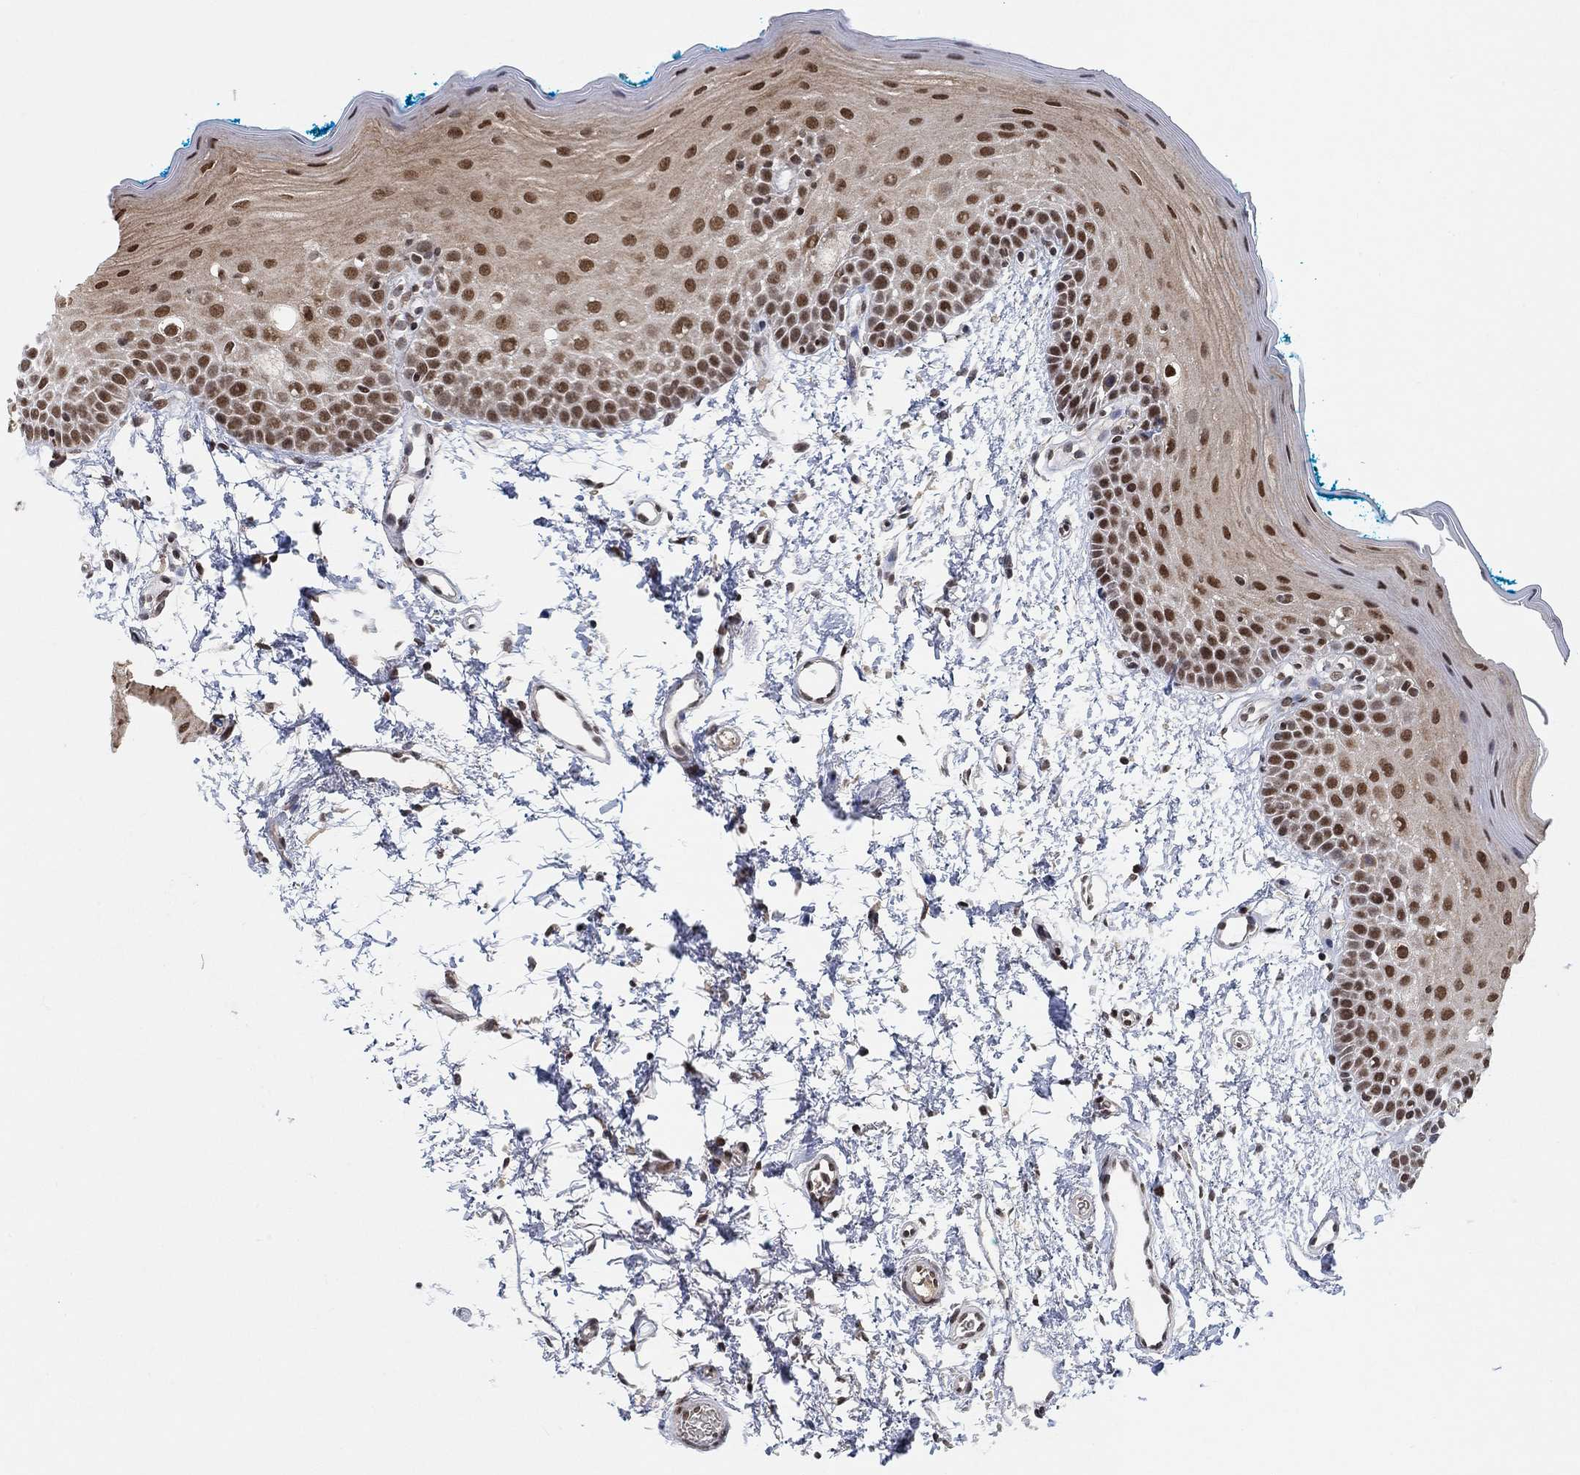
{"staining": {"intensity": "strong", "quantity": "25%-75%", "location": "nuclear"}, "tissue": "oral mucosa", "cell_type": "Squamous epithelial cells", "image_type": "normal", "snomed": [{"axis": "morphology", "description": "Normal tissue, NOS"}, {"axis": "morphology", "description": "Squamous cell carcinoma, NOS"}, {"axis": "topography", "description": "Oral tissue"}, {"axis": "topography", "description": "Head-Neck"}], "caption": "Human oral mucosa stained with a protein marker reveals strong staining in squamous epithelial cells.", "gene": "THAP8", "patient": {"sex": "female", "age": 75}}